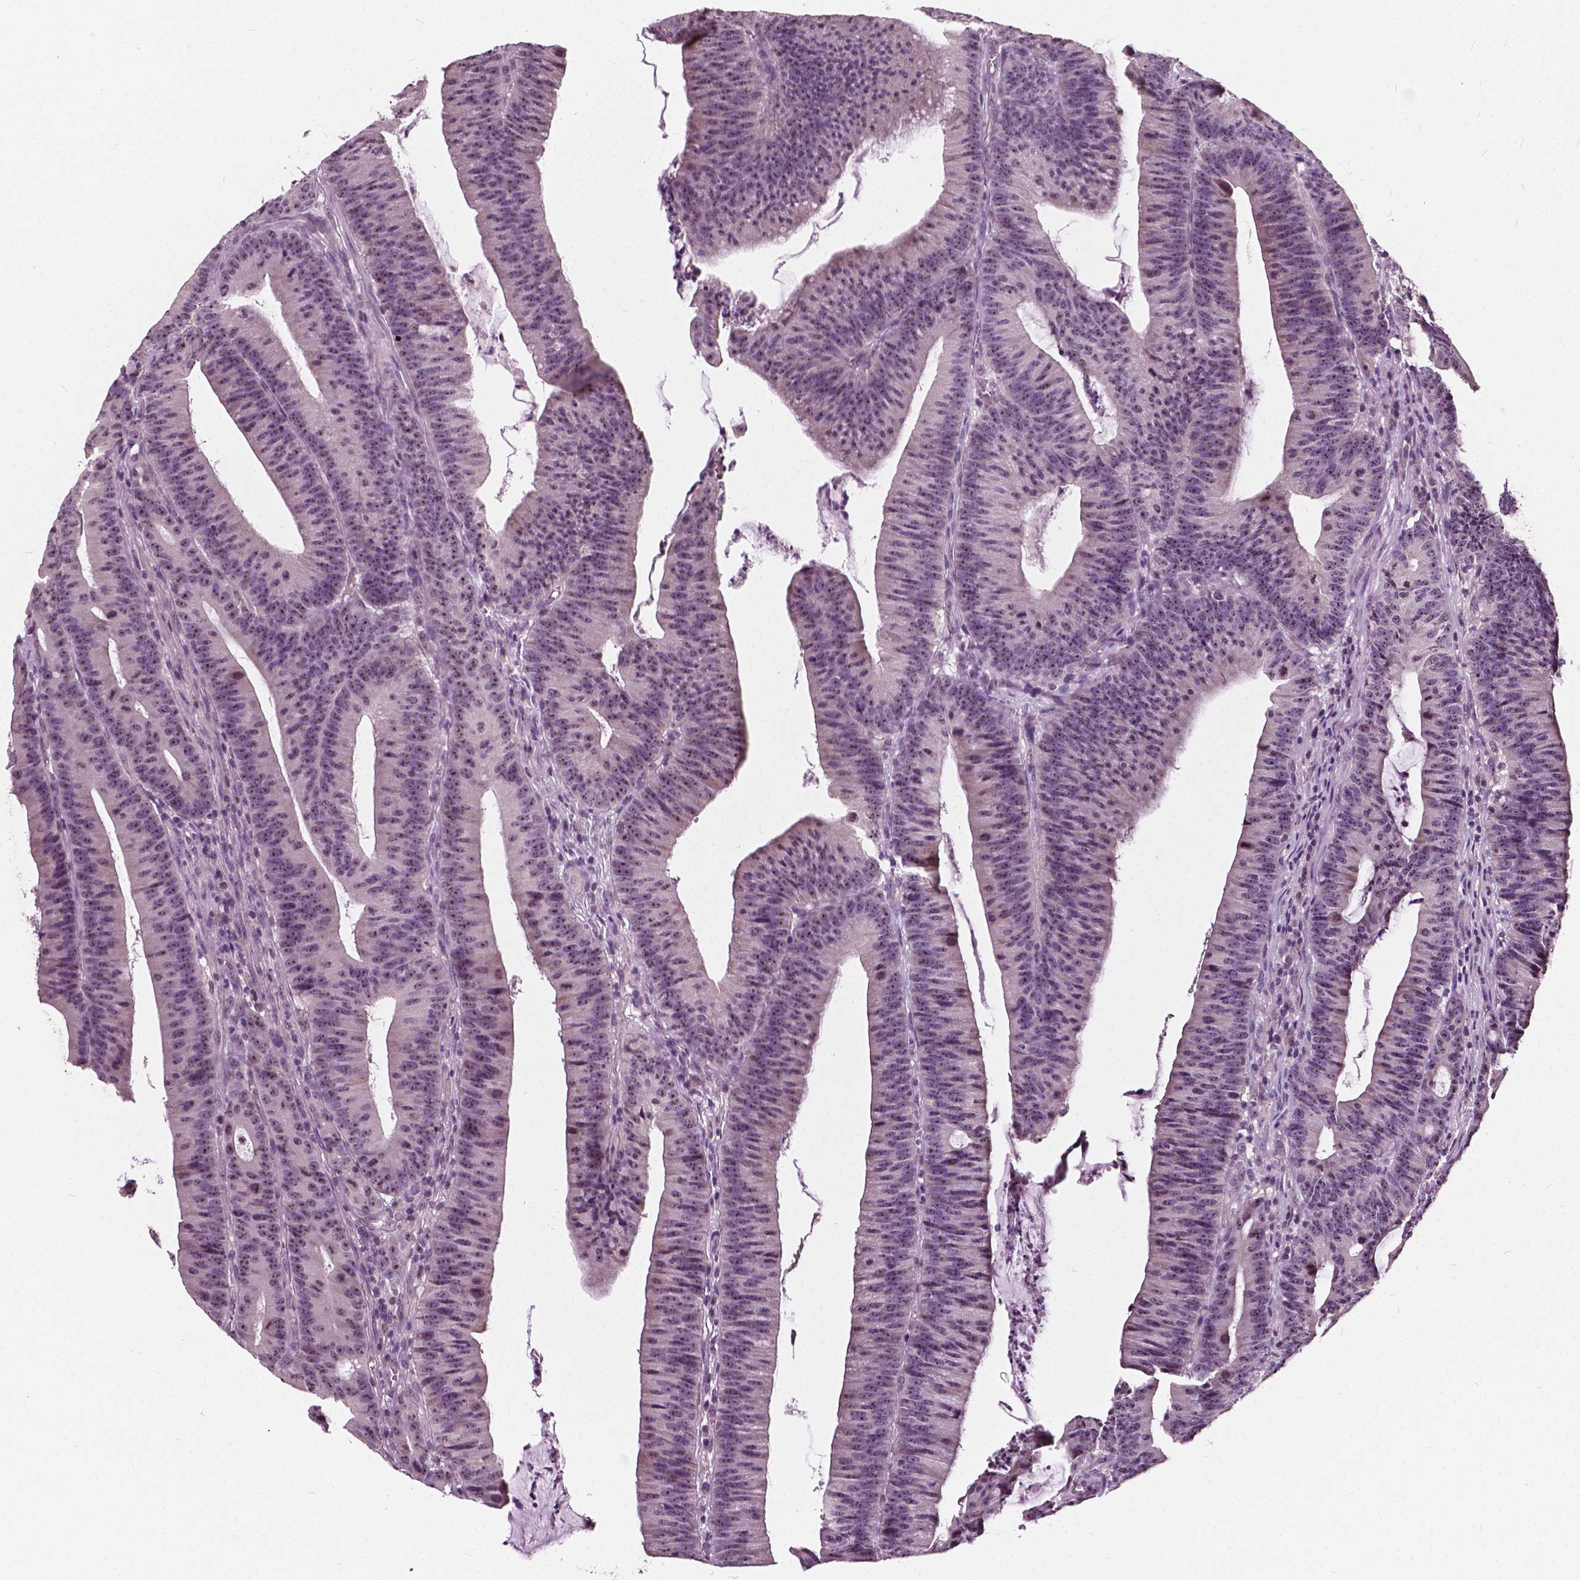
{"staining": {"intensity": "moderate", "quantity": "25%-75%", "location": "nuclear"}, "tissue": "colorectal cancer", "cell_type": "Tumor cells", "image_type": "cancer", "snomed": [{"axis": "morphology", "description": "Adenocarcinoma, NOS"}, {"axis": "topography", "description": "Colon"}], "caption": "Immunohistochemistry (IHC) photomicrograph of colorectal cancer (adenocarcinoma) stained for a protein (brown), which displays medium levels of moderate nuclear expression in approximately 25%-75% of tumor cells.", "gene": "ODF3L2", "patient": {"sex": "female", "age": 78}}